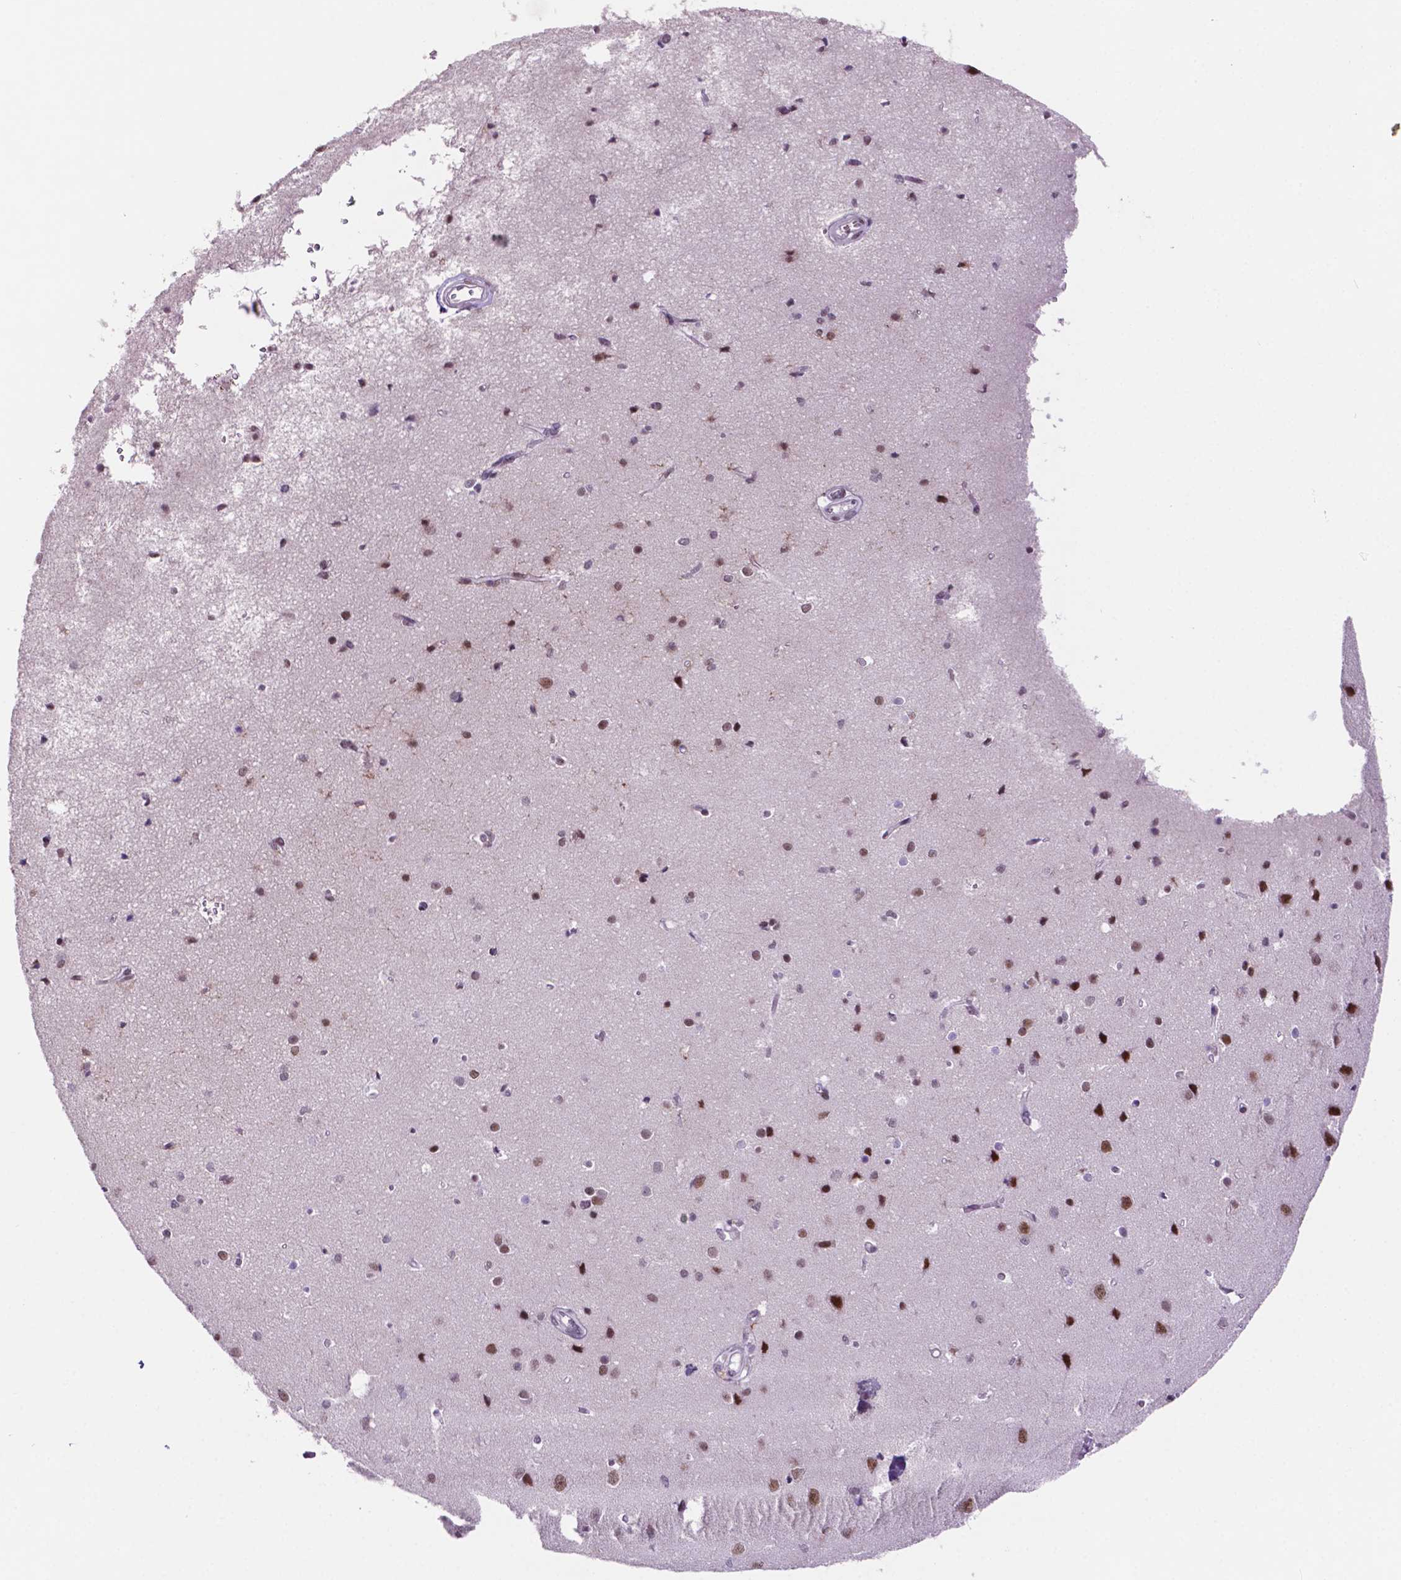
{"staining": {"intensity": "moderate", "quantity": "<25%", "location": "nuclear"}, "tissue": "cerebral cortex", "cell_type": "Endothelial cells", "image_type": "normal", "snomed": [{"axis": "morphology", "description": "Normal tissue, NOS"}, {"axis": "topography", "description": "Cerebral cortex"}], "caption": "This histopathology image demonstrates immunohistochemistry staining of normal human cerebral cortex, with low moderate nuclear staining in about <25% of endothelial cells.", "gene": "NCOR1", "patient": {"sex": "male", "age": 37}}